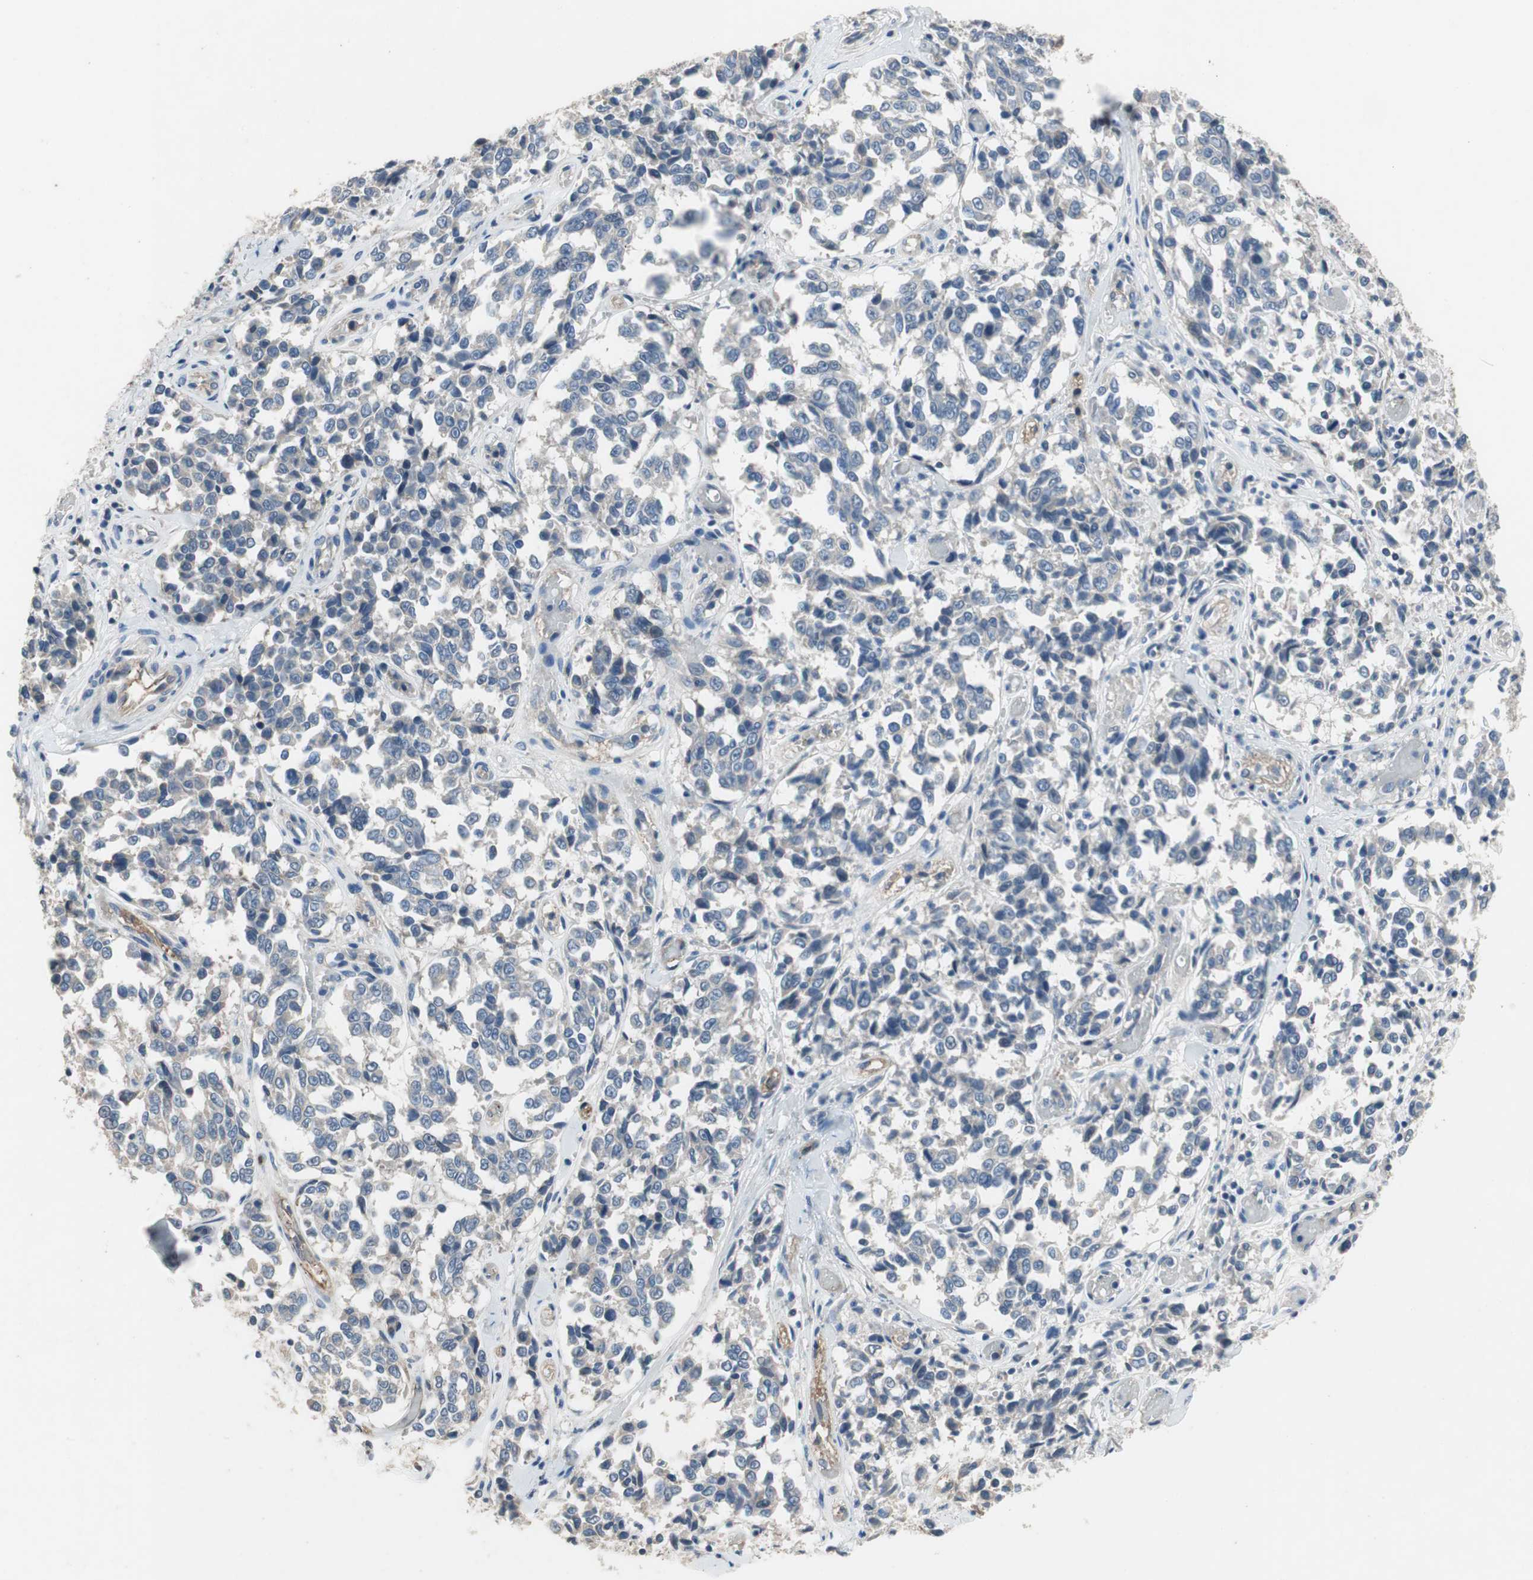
{"staining": {"intensity": "negative", "quantity": "none", "location": "none"}, "tissue": "melanoma", "cell_type": "Tumor cells", "image_type": "cancer", "snomed": [{"axis": "morphology", "description": "Malignant melanoma, NOS"}, {"axis": "topography", "description": "Skin"}], "caption": "Protein analysis of melanoma exhibits no significant staining in tumor cells. (DAB immunohistochemistry with hematoxylin counter stain).", "gene": "ALPL", "patient": {"sex": "female", "age": 64}}